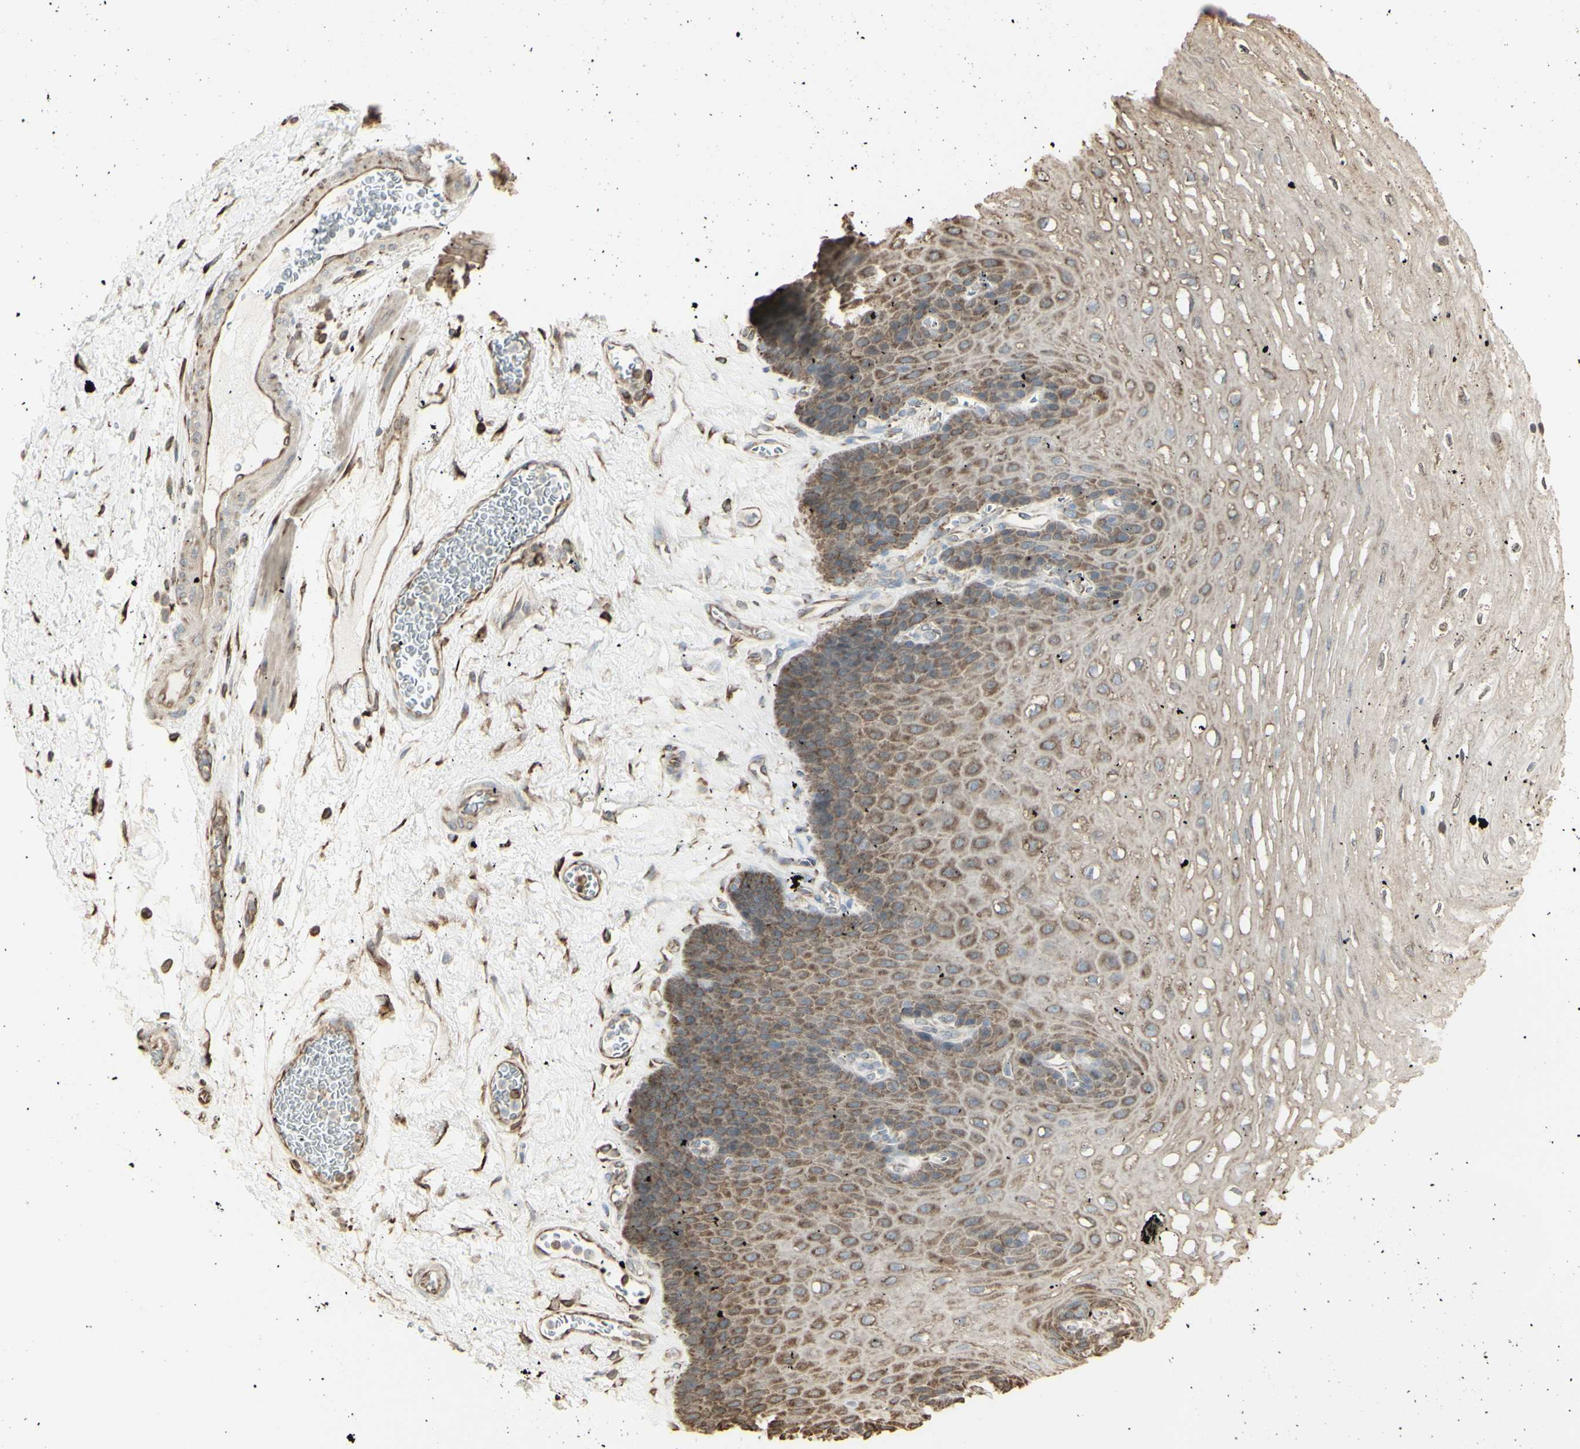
{"staining": {"intensity": "moderate", "quantity": "25%-75%", "location": "cytoplasmic/membranous"}, "tissue": "esophagus", "cell_type": "Squamous epithelial cells", "image_type": "normal", "snomed": [{"axis": "morphology", "description": "Normal tissue, NOS"}, {"axis": "topography", "description": "Esophagus"}], "caption": "There is medium levels of moderate cytoplasmic/membranous expression in squamous epithelial cells of normal esophagus, as demonstrated by immunohistochemical staining (brown color).", "gene": "EEF1B2", "patient": {"sex": "female", "age": 72}}